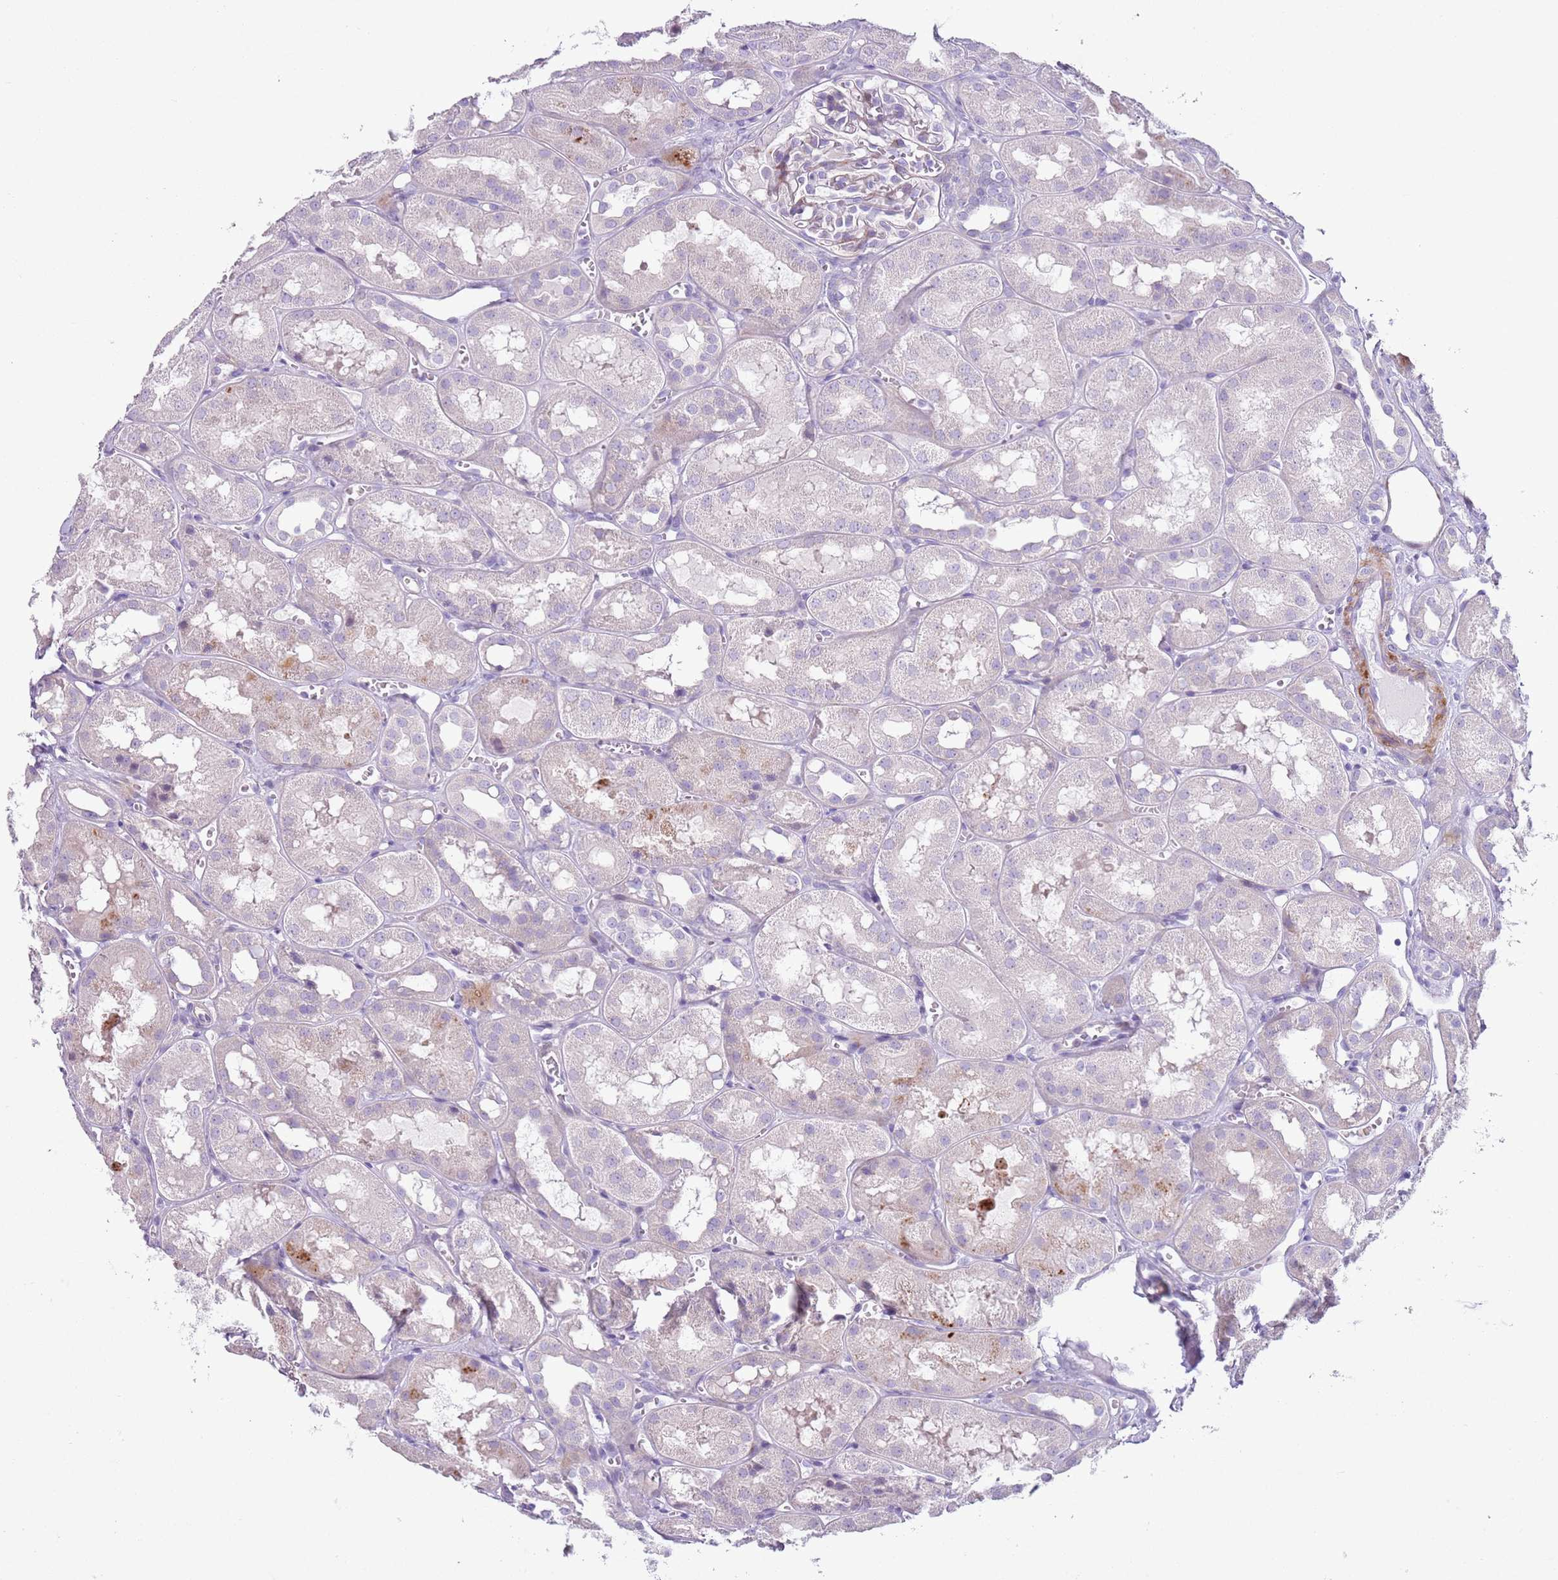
{"staining": {"intensity": "weak", "quantity": "<25%", "location": "cytoplasmic/membranous"}, "tissue": "kidney", "cell_type": "Cells in glomeruli", "image_type": "normal", "snomed": [{"axis": "morphology", "description": "Normal tissue, NOS"}, {"axis": "topography", "description": "Kidney"}], "caption": "Immunohistochemistry photomicrograph of normal kidney stained for a protein (brown), which shows no staining in cells in glomeruli.", "gene": "ZNF239", "patient": {"sex": "male", "age": 16}}